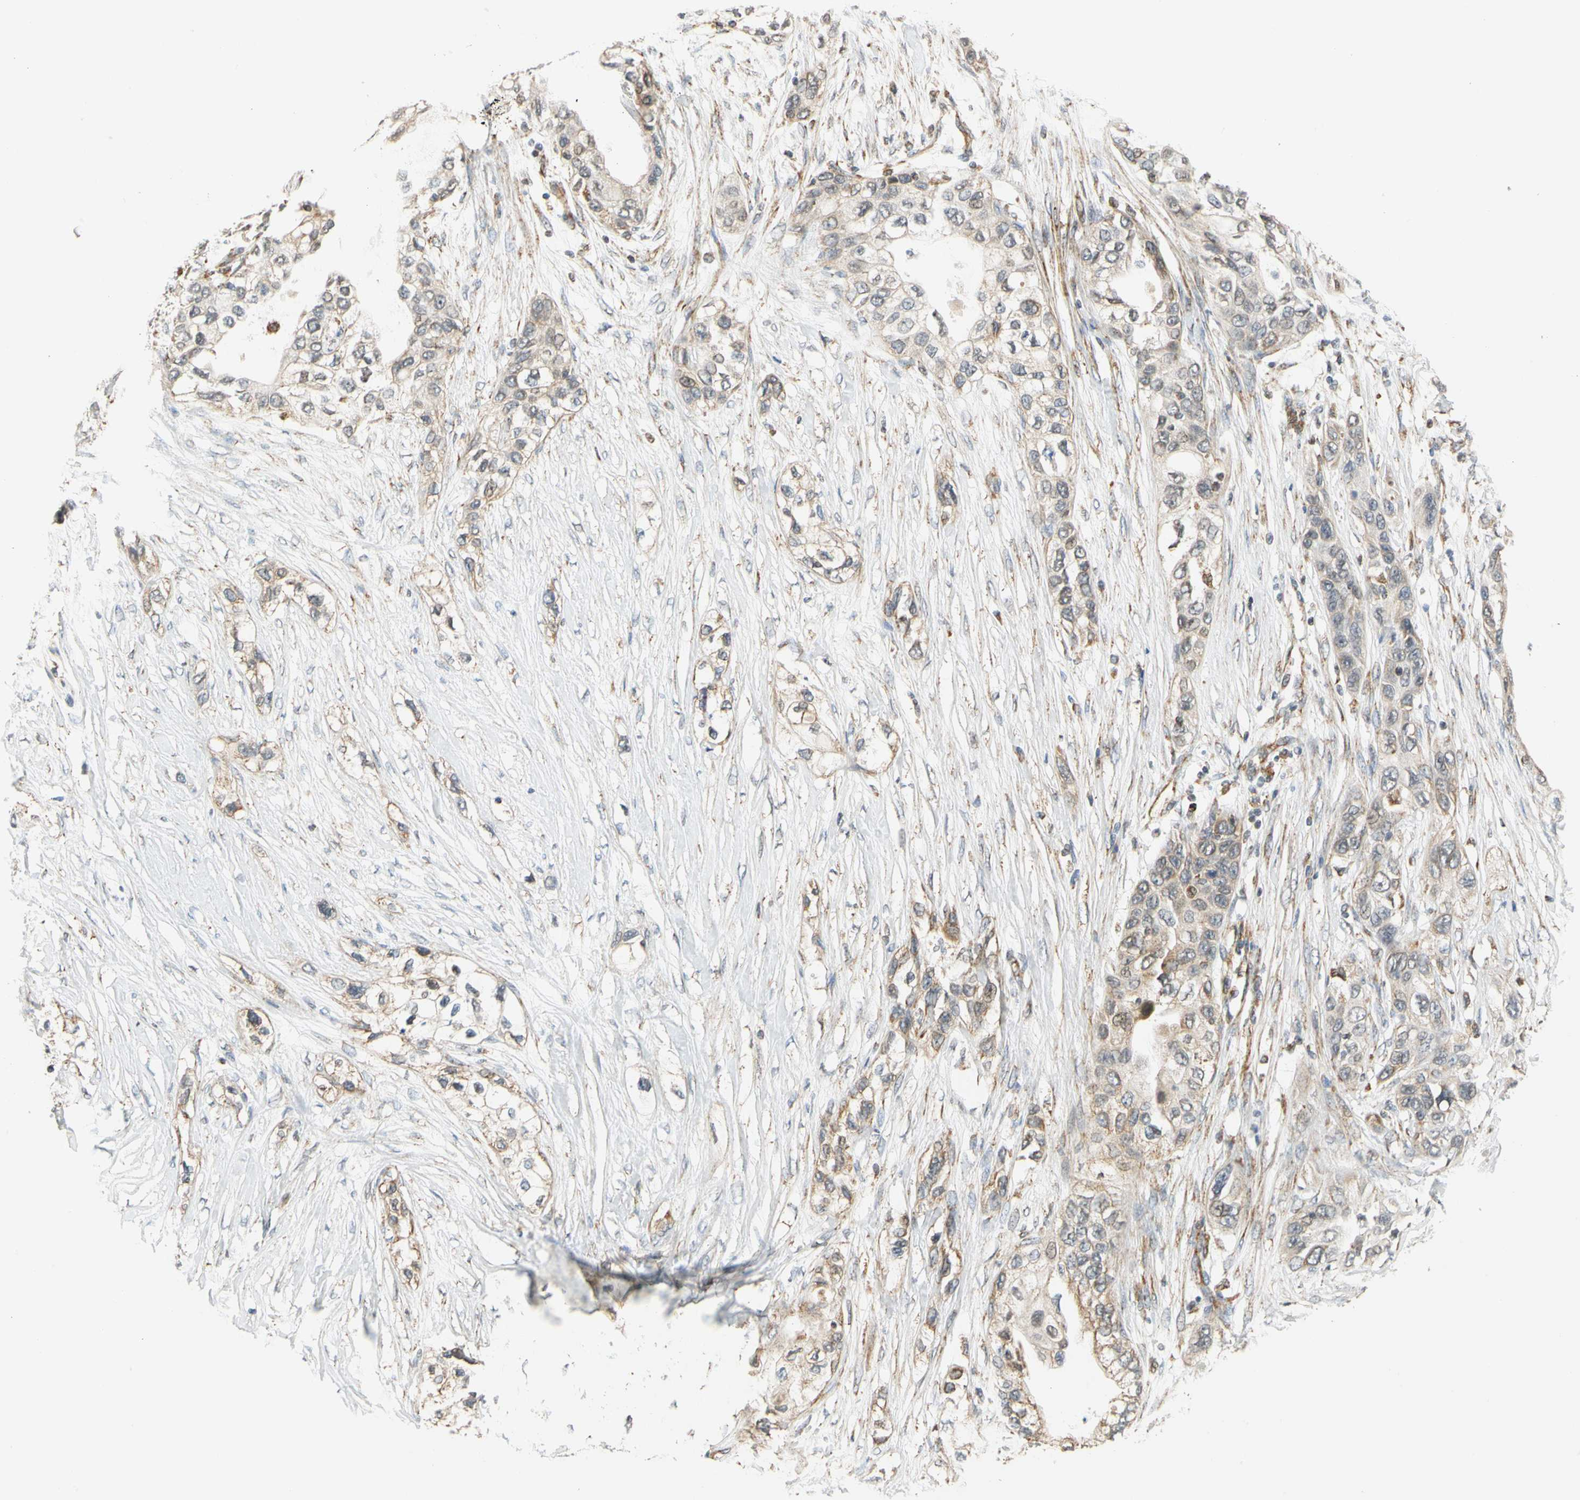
{"staining": {"intensity": "weak", "quantity": ">75%", "location": "cytoplasmic/membranous"}, "tissue": "pancreatic cancer", "cell_type": "Tumor cells", "image_type": "cancer", "snomed": [{"axis": "morphology", "description": "Adenocarcinoma, NOS"}, {"axis": "topography", "description": "Pancreas"}], "caption": "Adenocarcinoma (pancreatic) stained with a protein marker exhibits weak staining in tumor cells.", "gene": "SFXN3", "patient": {"sex": "female", "age": 70}}